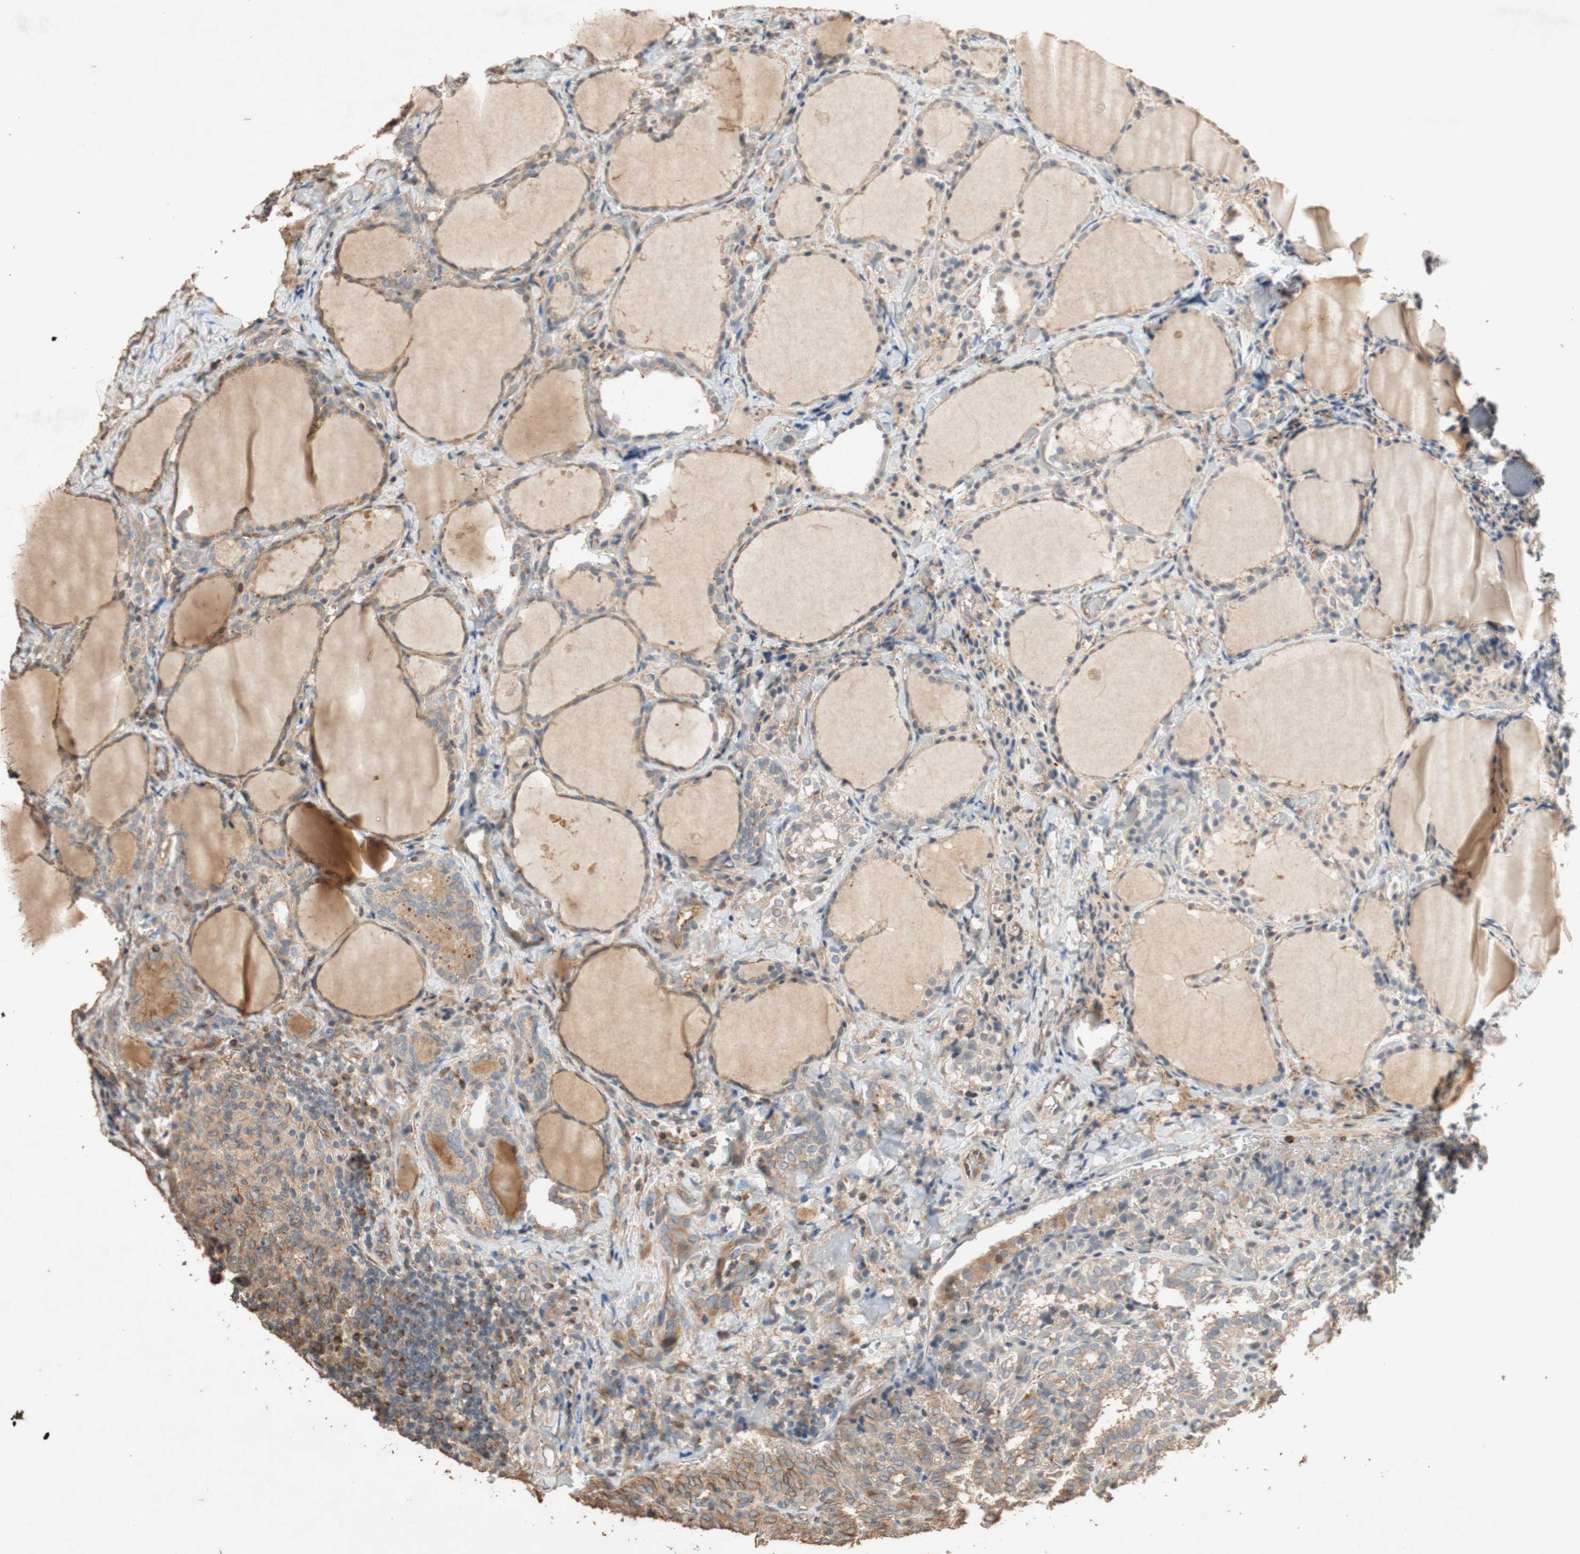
{"staining": {"intensity": "weak", "quantity": ">75%", "location": "cytoplasmic/membranous"}, "tissue": "thyroid cancer", "cell_type": "Tumor cells", "image_type": "cancer", "snomed": [{"axis": "morphology", "description": "Normal tissue, NOS"}, {"axis": "morphology", "description": "Papillary adenocarcinoma, NOS"}, {"axis": "topography", "description": "Thyroid gland"}], "caption": "Immunohistochemical staining of thyroid cancer exhibits weak cytoplasmic/membranous protein staining in about >75% of tumor cells.", "gene": "TUBB", "patient": {"sex": "female", "age": 30}}